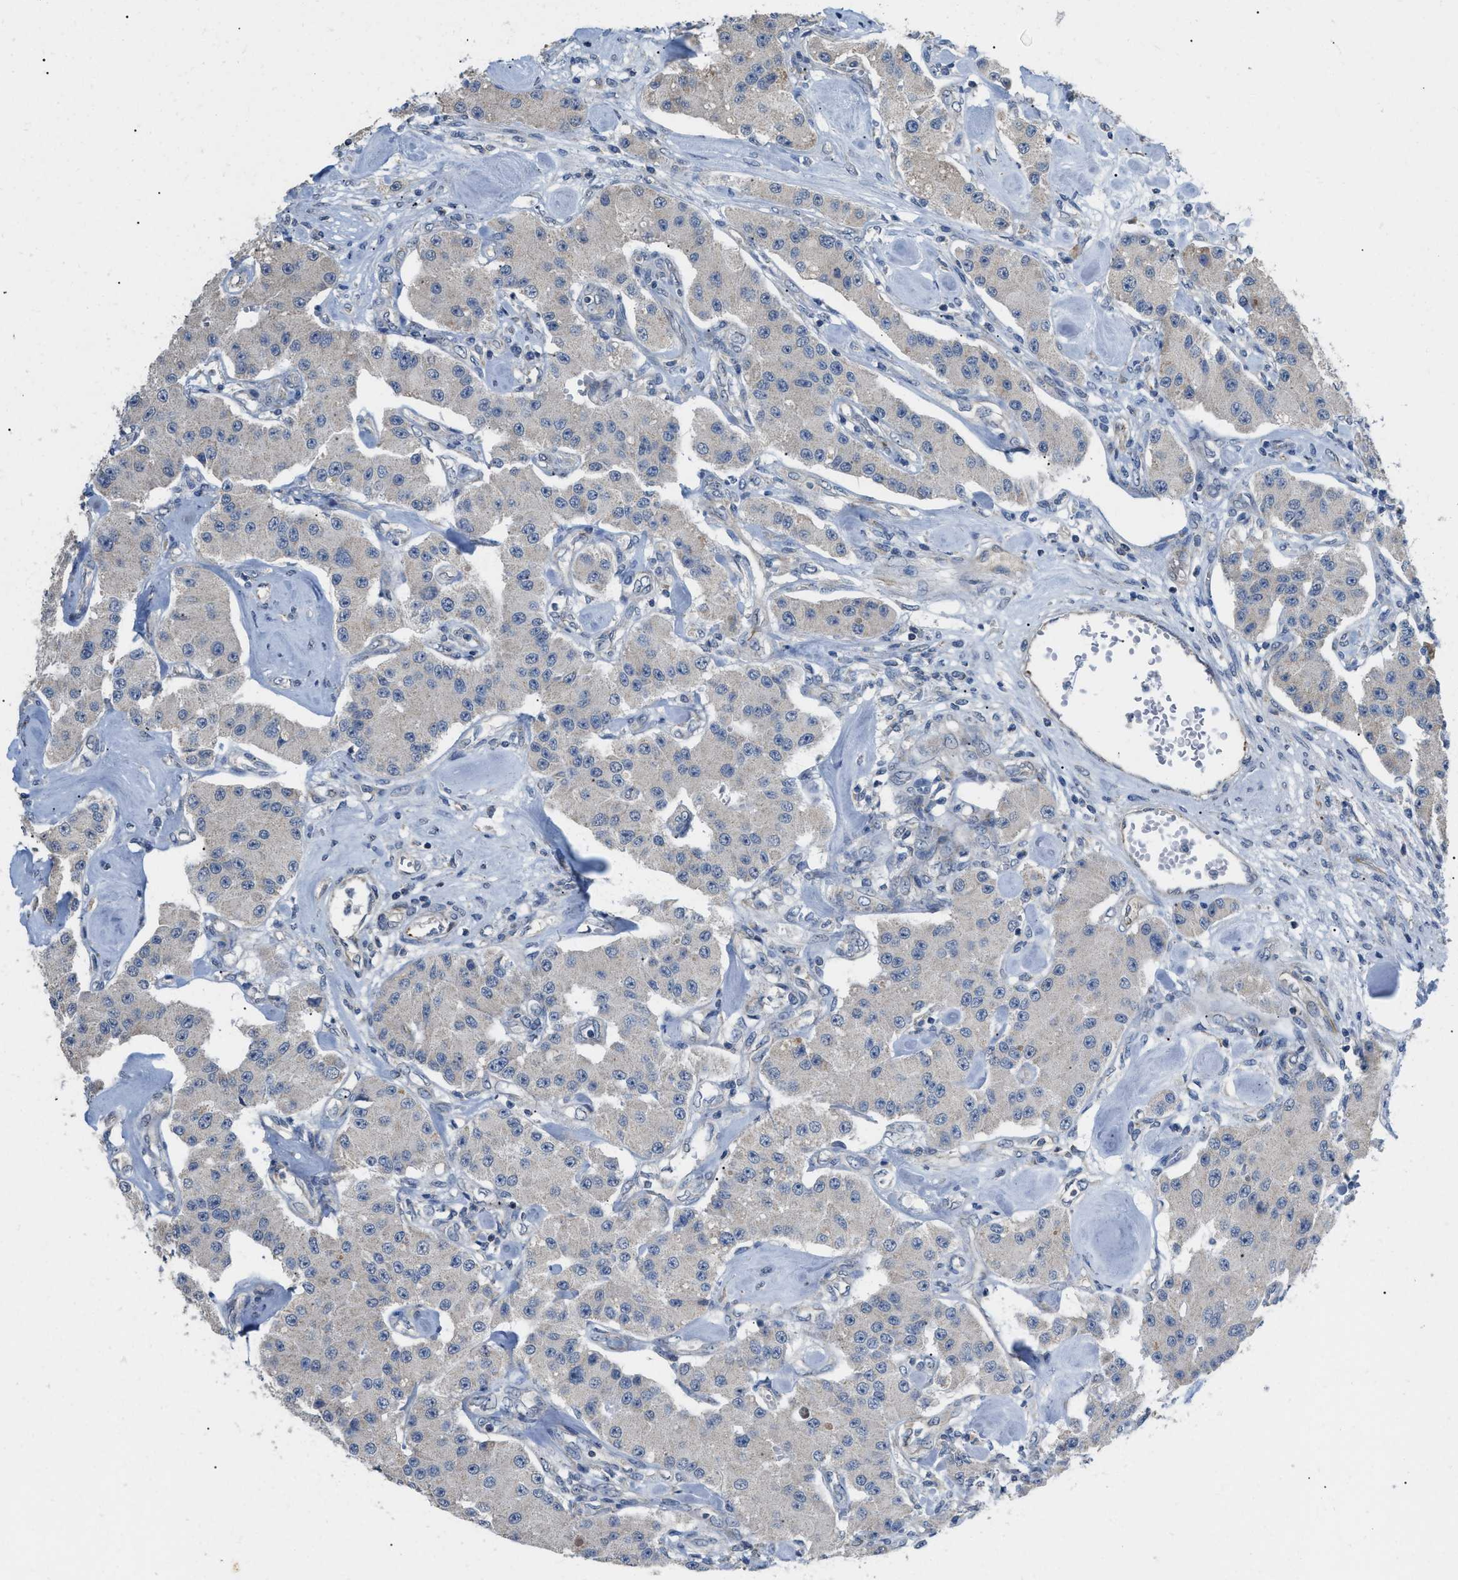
{"staining": {"intensity": "negative", "quantity": "none", "location": "none"}, "tissue": "carcinoid", "cell_type": "Tumor cells", "image_type": "cancer", "snomed": [{"axis": "morphology", "description": "Carcinoid, malignant, NOS"}, {"axis": "topography", "description": "Pancreas"}], "caption": "This is an immunohistochemistry image of human carcinoid (malignant). There is no positivity in tumor cells.", "gene": "DHX58", "patient": {"sex": "male", "age": 41}}